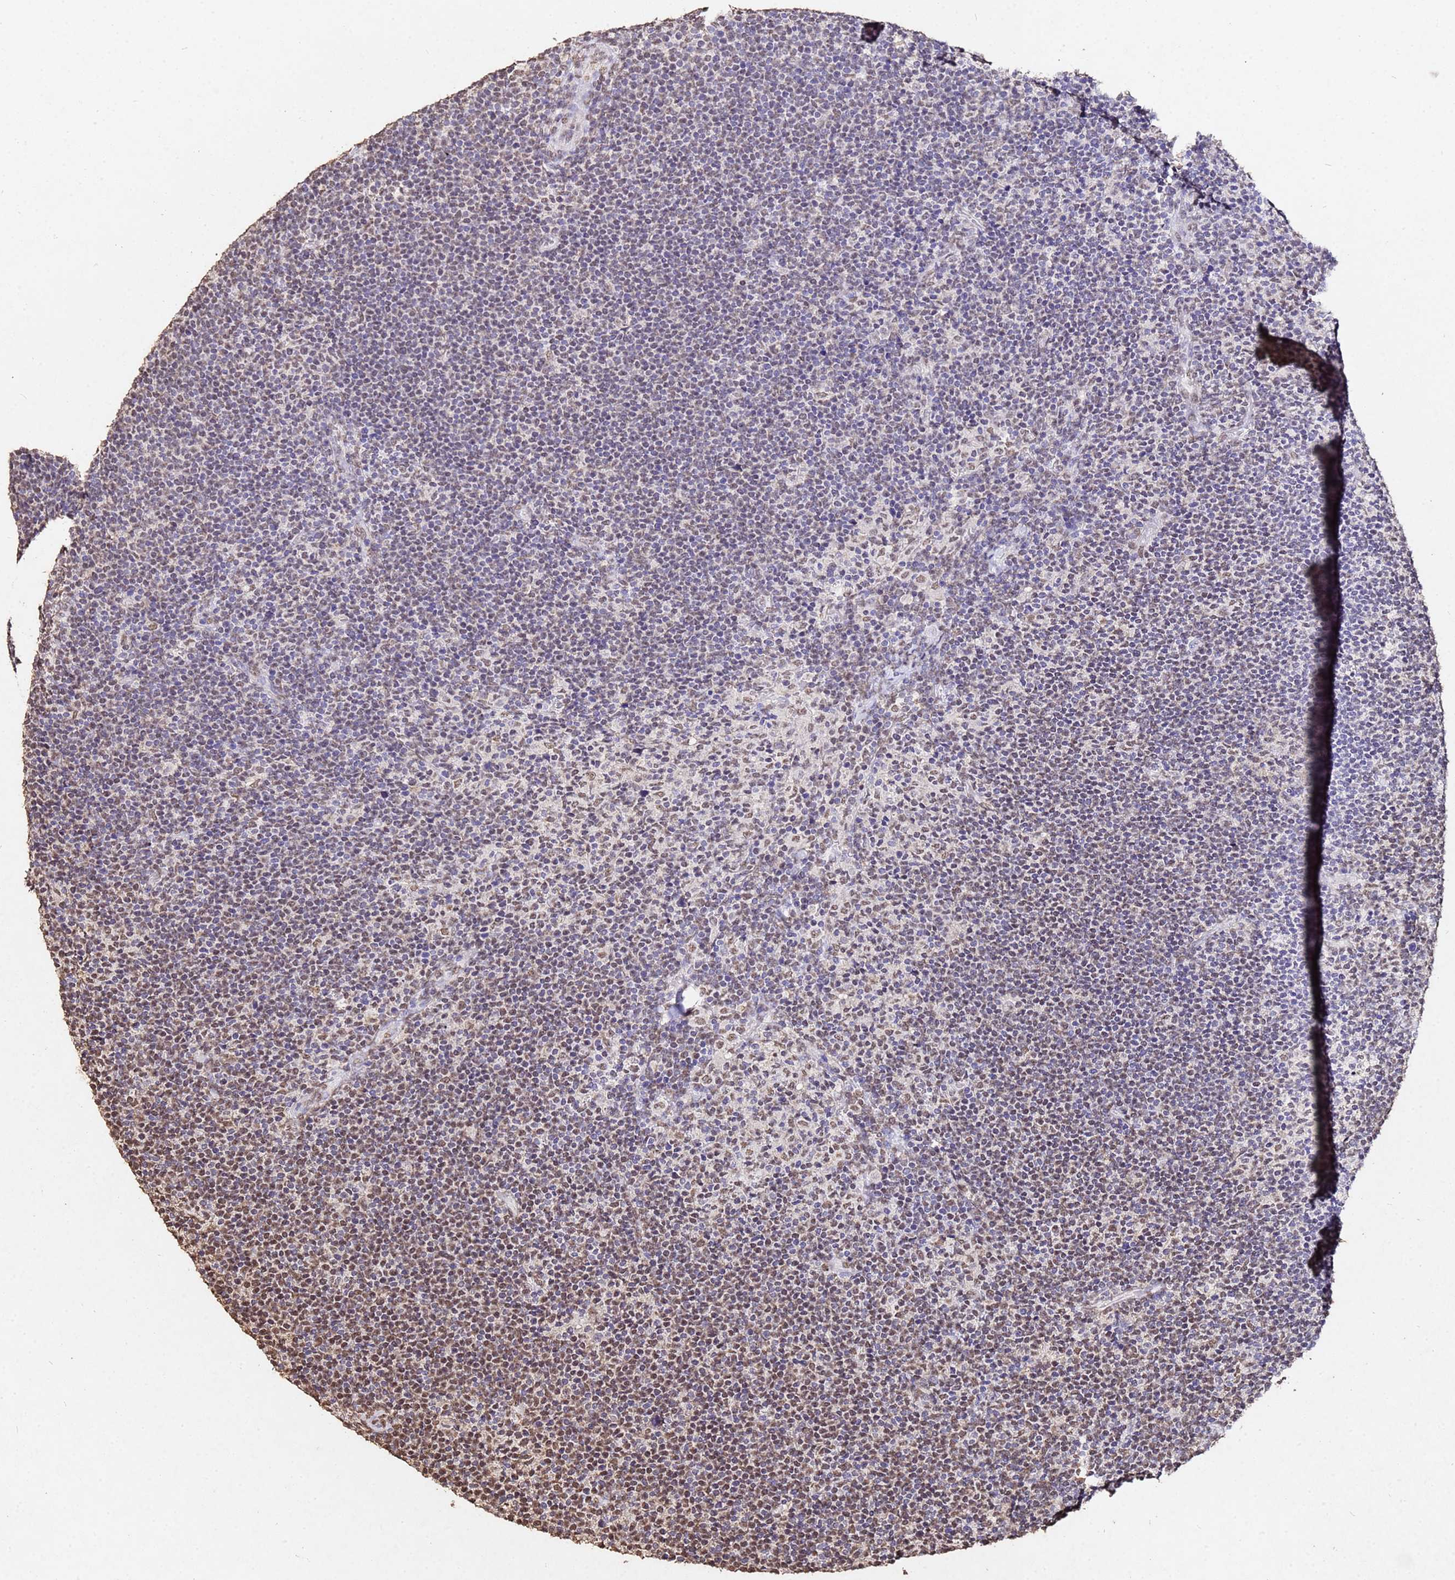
{"staining": {"intensity": "weak", "quantity": "25%-75%", "location": "nuclear"}, "tissue": "lymphoma", "cell_type": "Tumor cells", "image_type": "cancer", "snomed": [{"axis": "morphology", "description": "Hodgkin's disease, NOS"}, {"axis": "topography", "description": "Lymph node"}], "caption": "This histopathology image demonstrates immunohistochemistry staining of lymphoma, with low weak nuclear expression in about 25%-75% of tumor cells.", "gene": "MYOCD", "patient": {"sex": "female", "age": 57}}